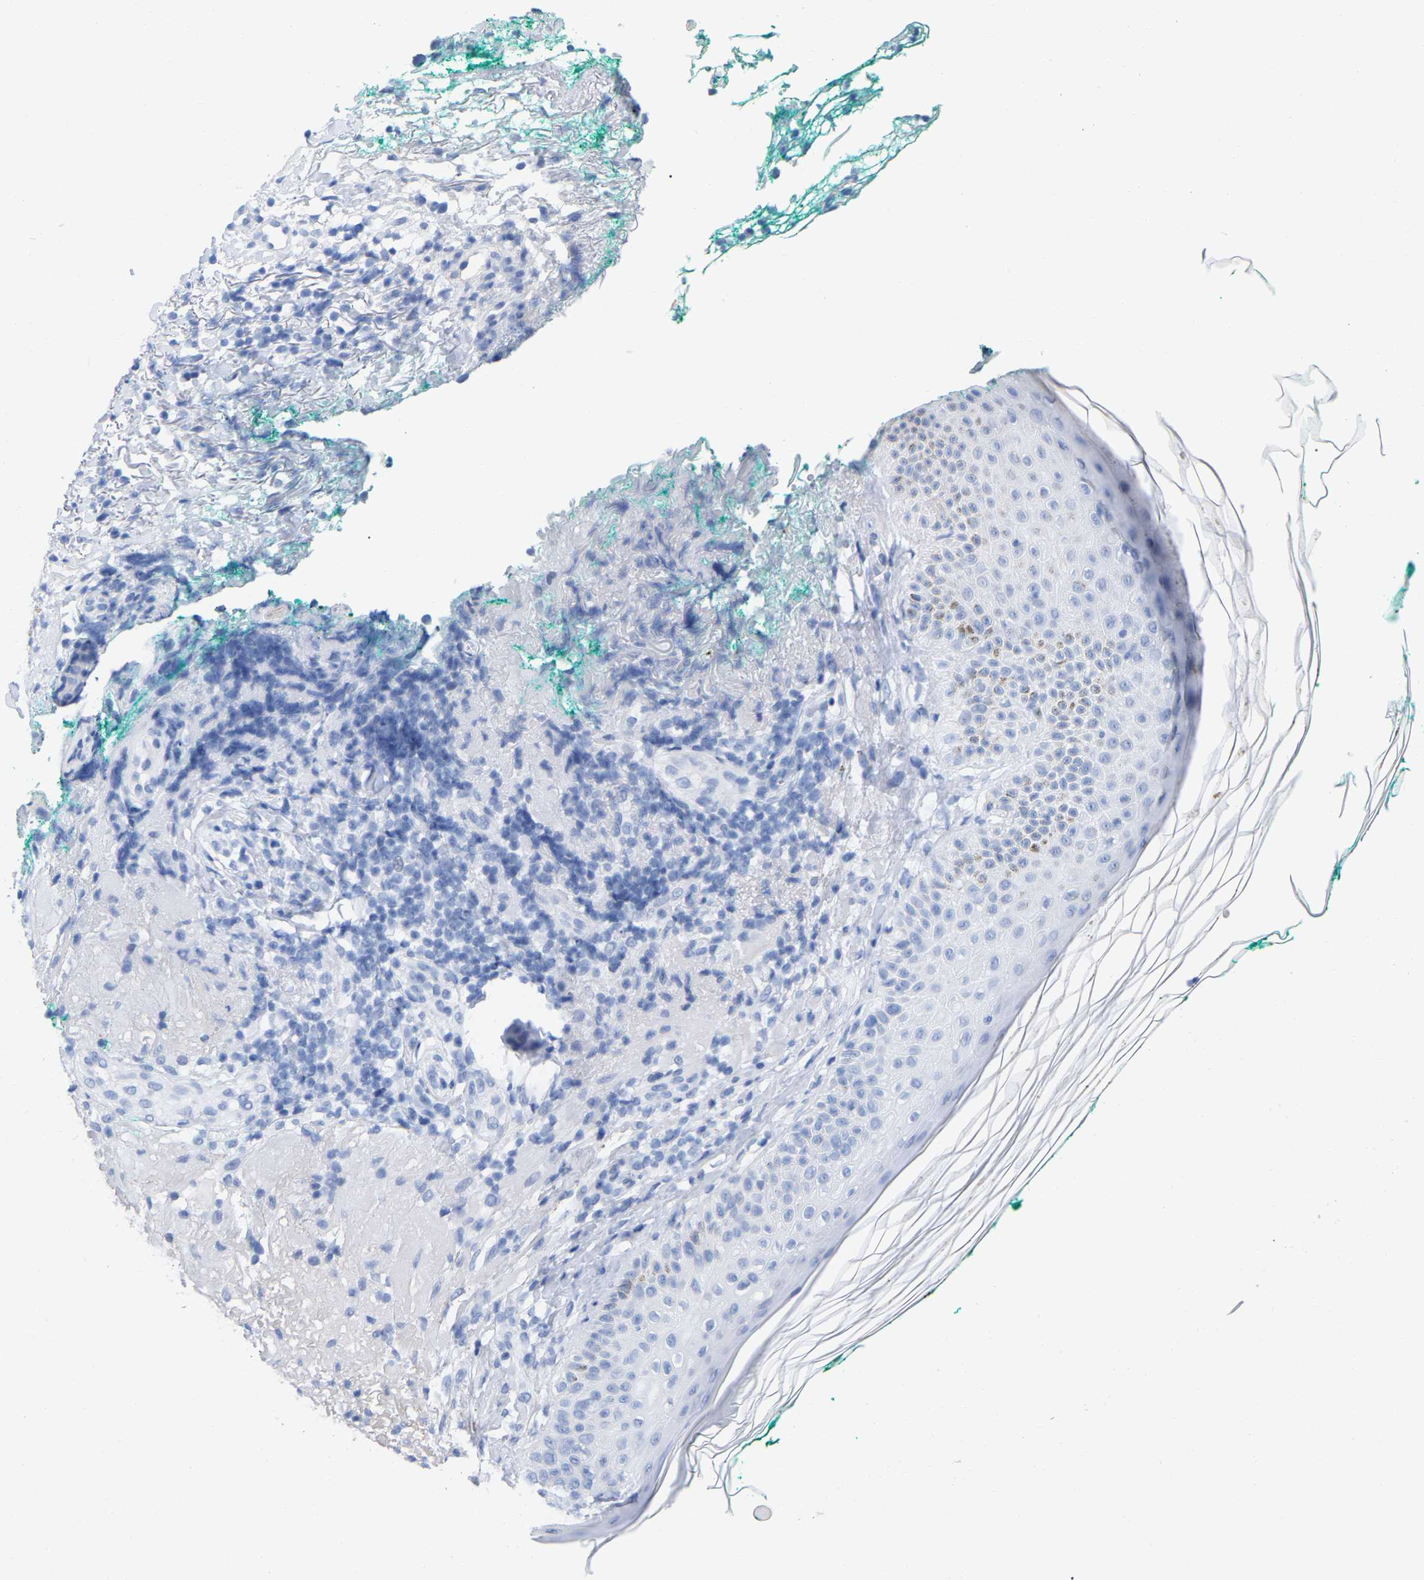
{"staining": {"intensity": "negative", "quantity": "none", "location": "none"}, "tissue": "melanoma", "cell_type": "Tumor cells", "image_type": "cancer", "snomed": [{"axis": "morphology", "description": "Necrosis, NOS"}, {"axis": "morphology", "description": "Malignant melanoma, NOS"}, {"axis": "topography", "description": "Skin"}], "caption": "Melanoma stained for a protein using immunohistochemistry (IHC) shows no expression tumor cells.", "gene": "HAPLN1", "patient": {"sex": "female", "age": 87}}